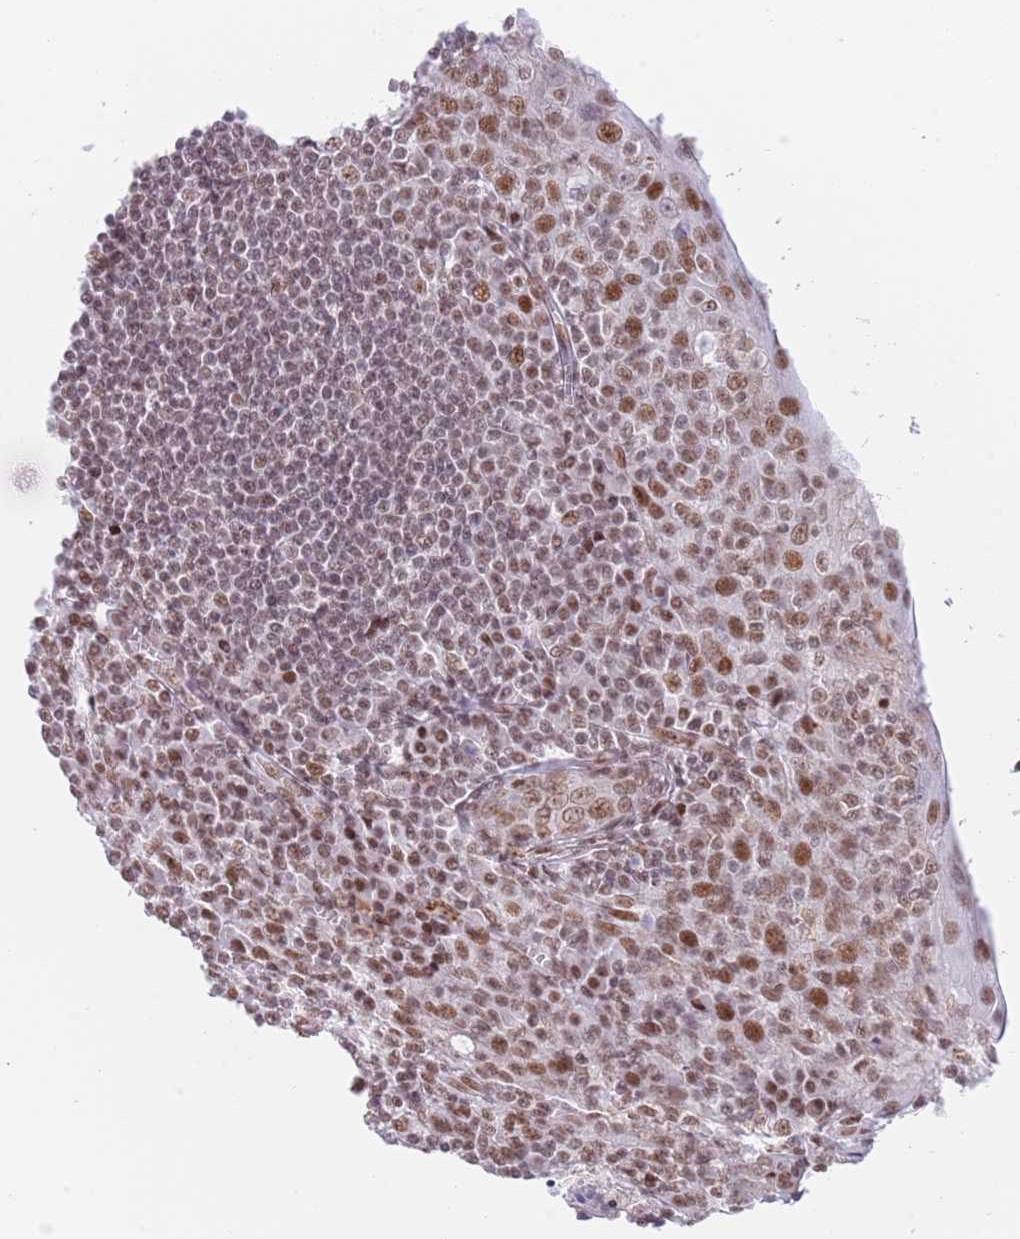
{"staining": {"intensity": "moderate", "quantity": ">75%", "location": "nuclear"}, "tissue": "tonsil", "cell_type": "Germinal center cells", "image_type": "normal", "snomed": [{"axis": "morphology", "description": "Normal tissue, NOS"}, {"axis": "topography", "description": "Tonsil"}], "caption": "An image of human tonsil stained for a protein shows moderate nuclear brown staining in germinal center cells. (DAB (3,3'-diaminobenzidine) IHC, brown staining for protein, blue staining for nuclei).", "gene": "ZNF382", "patient": {"sex": "male", "age": 27}}